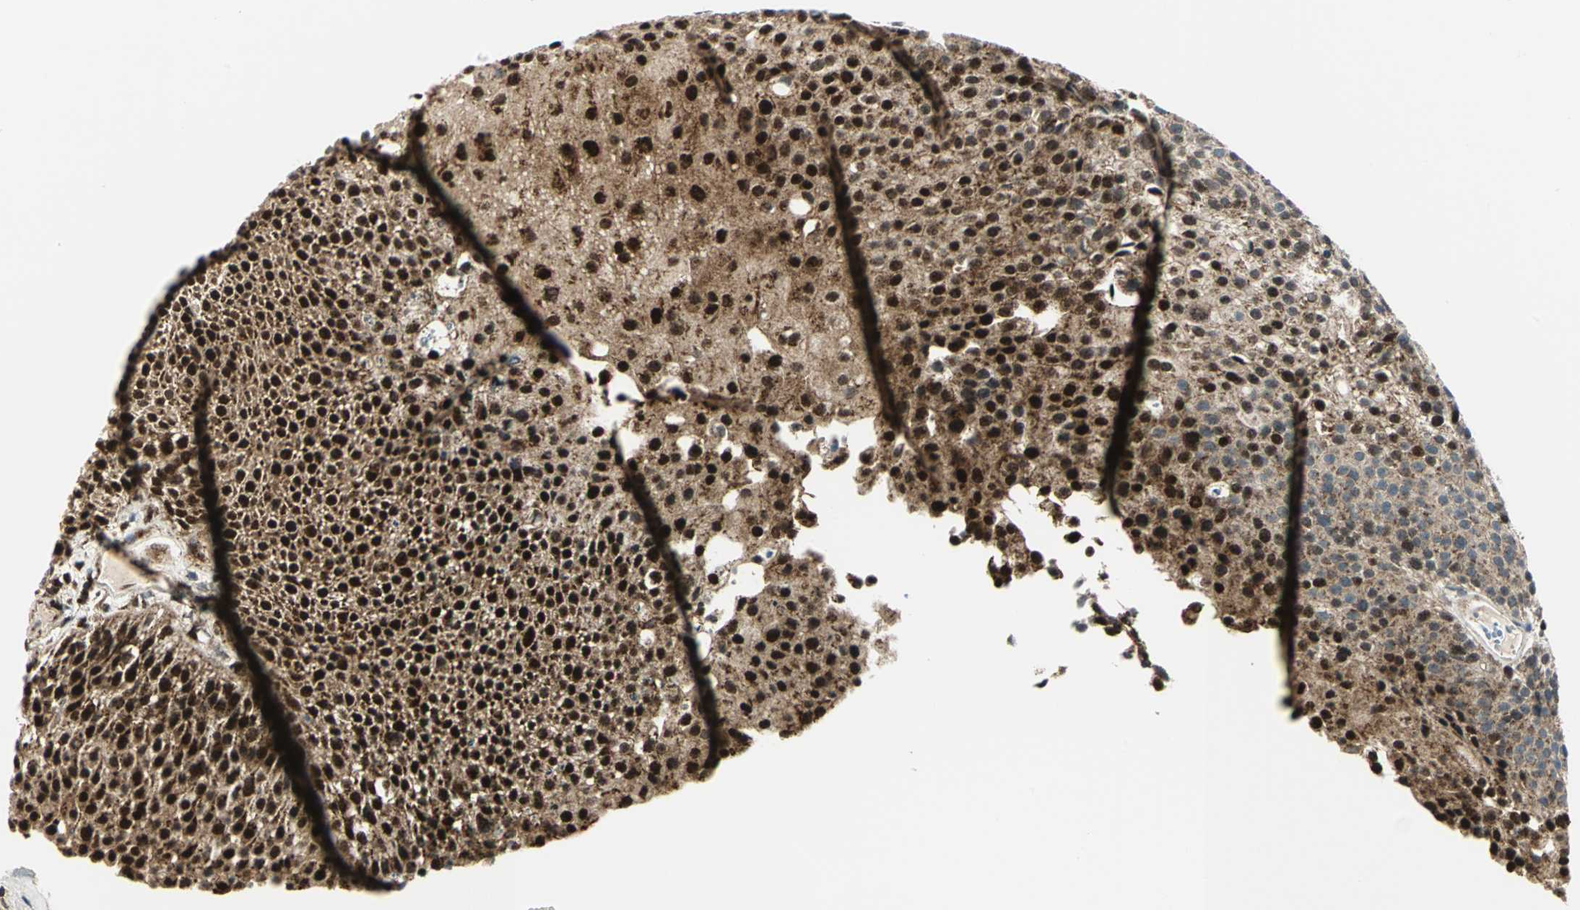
{"staining": {"intensity": "strong", "quantity": ">75%", "location": "cytoplasmic/membranous,nuclear"}, "tissue": "urothelial cancer", "cell_type": "Tumor cells", "image_type": "cancer", "snomed": [{"axis": "morphology", "description": "Urothelial carcinoma, Low grade"}, {"axis": "topography", "description": "Urinary bladder"}], "caption": "Human urothelial carcinoma (low-grade) stained with a brown dye exhibits strong cytoplasmic/membranous and nuclear positive positivity in about >75% of tumor cells.", "gene": "ATP6V1A", "patient": {"sex": "male", "age": 85}}